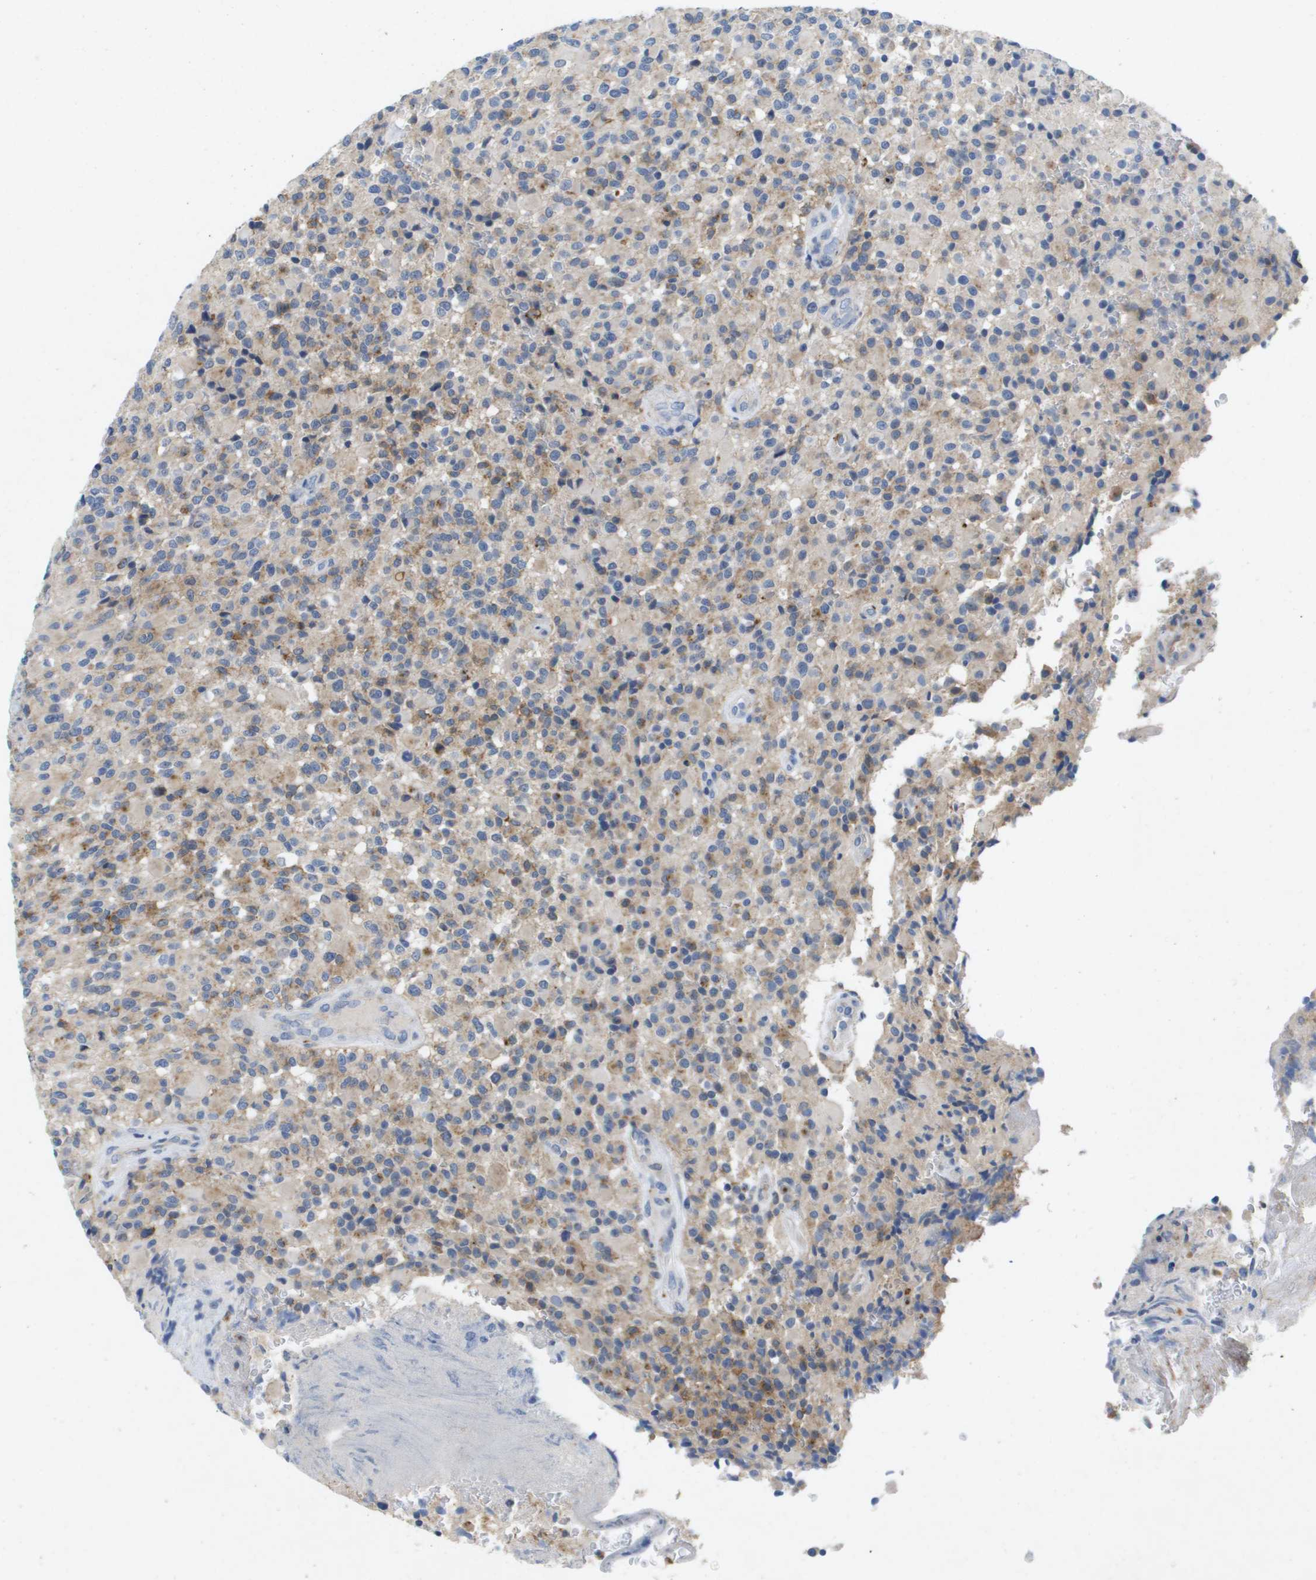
{"staining": {"intensity": "moderate", "quantity": "<25%", "location": "cytoplasmic/membranous"}, "tissue": "glioma", "cell_type": "Tumor cells", "image_type": "cancer", "snomed": [{"axis": "morphology", "description": "Glioma, malignant, High grade"}, {"axis": "topography", "description": "Brain"}], "caption": "Brown immunohistochemical staining in human glioma shows moderate cytoplasmic/membranous staining in approximately <25% of tumor cells.", "gene": "LIPG", "patient": {"sex": "male", "age": 71}}